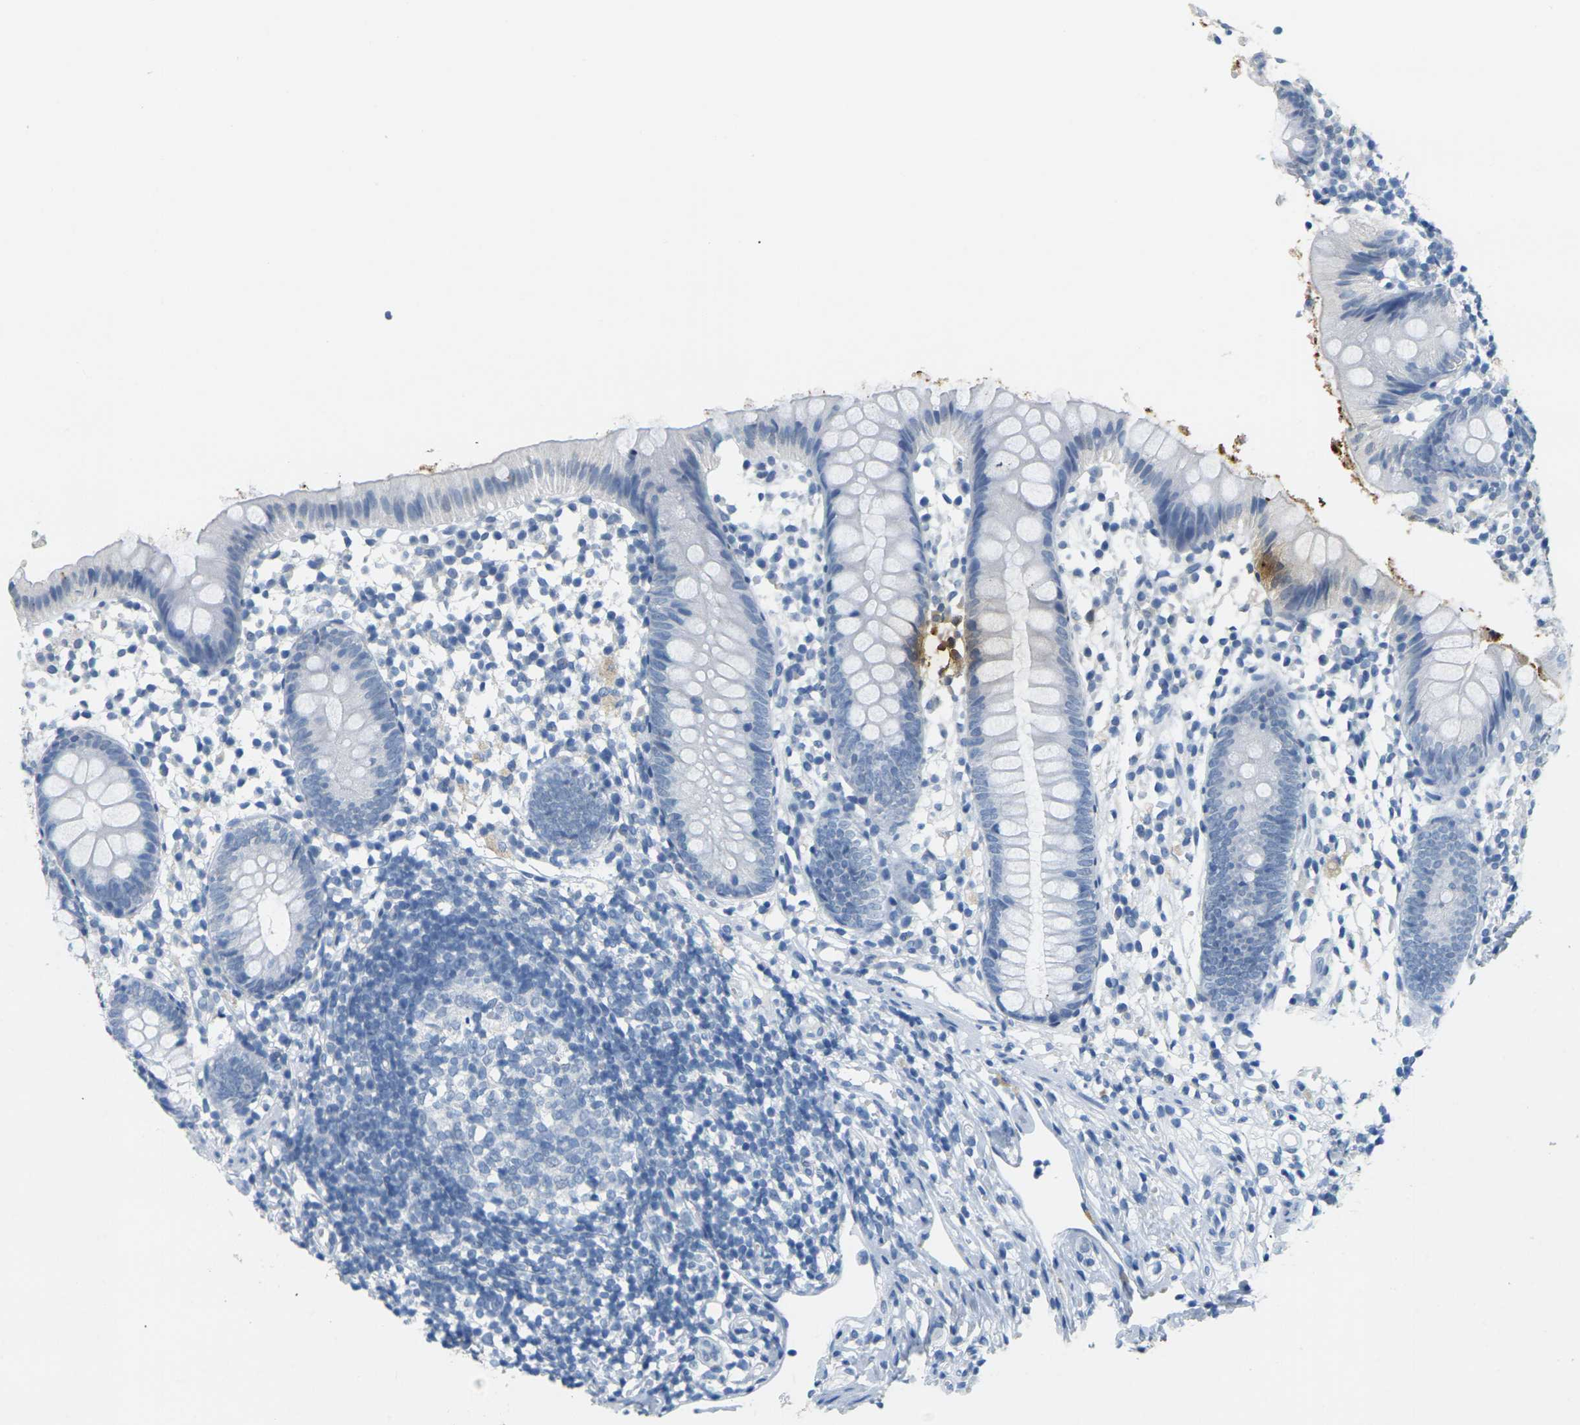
{"staining": {"intensity": "negative", "quantity": "none", "location": "none"}, "tissue": "appendix", "cell_type": "Glandular cells", "image_type": "normal", "snomed": [{"axis": "morphology", "description": "Normal tissue, NOS"}, {"axis": "topography", "description": "Appendix"}], "caption": "IHC histopathology image of normal appendix: appendix stained with DAB (3,3'-diaminobenzidine) exhibits no significant protein positivity in glandular cells.", "gene": "CTAG1A", "patient": {"sex": "female", "age": 20}}